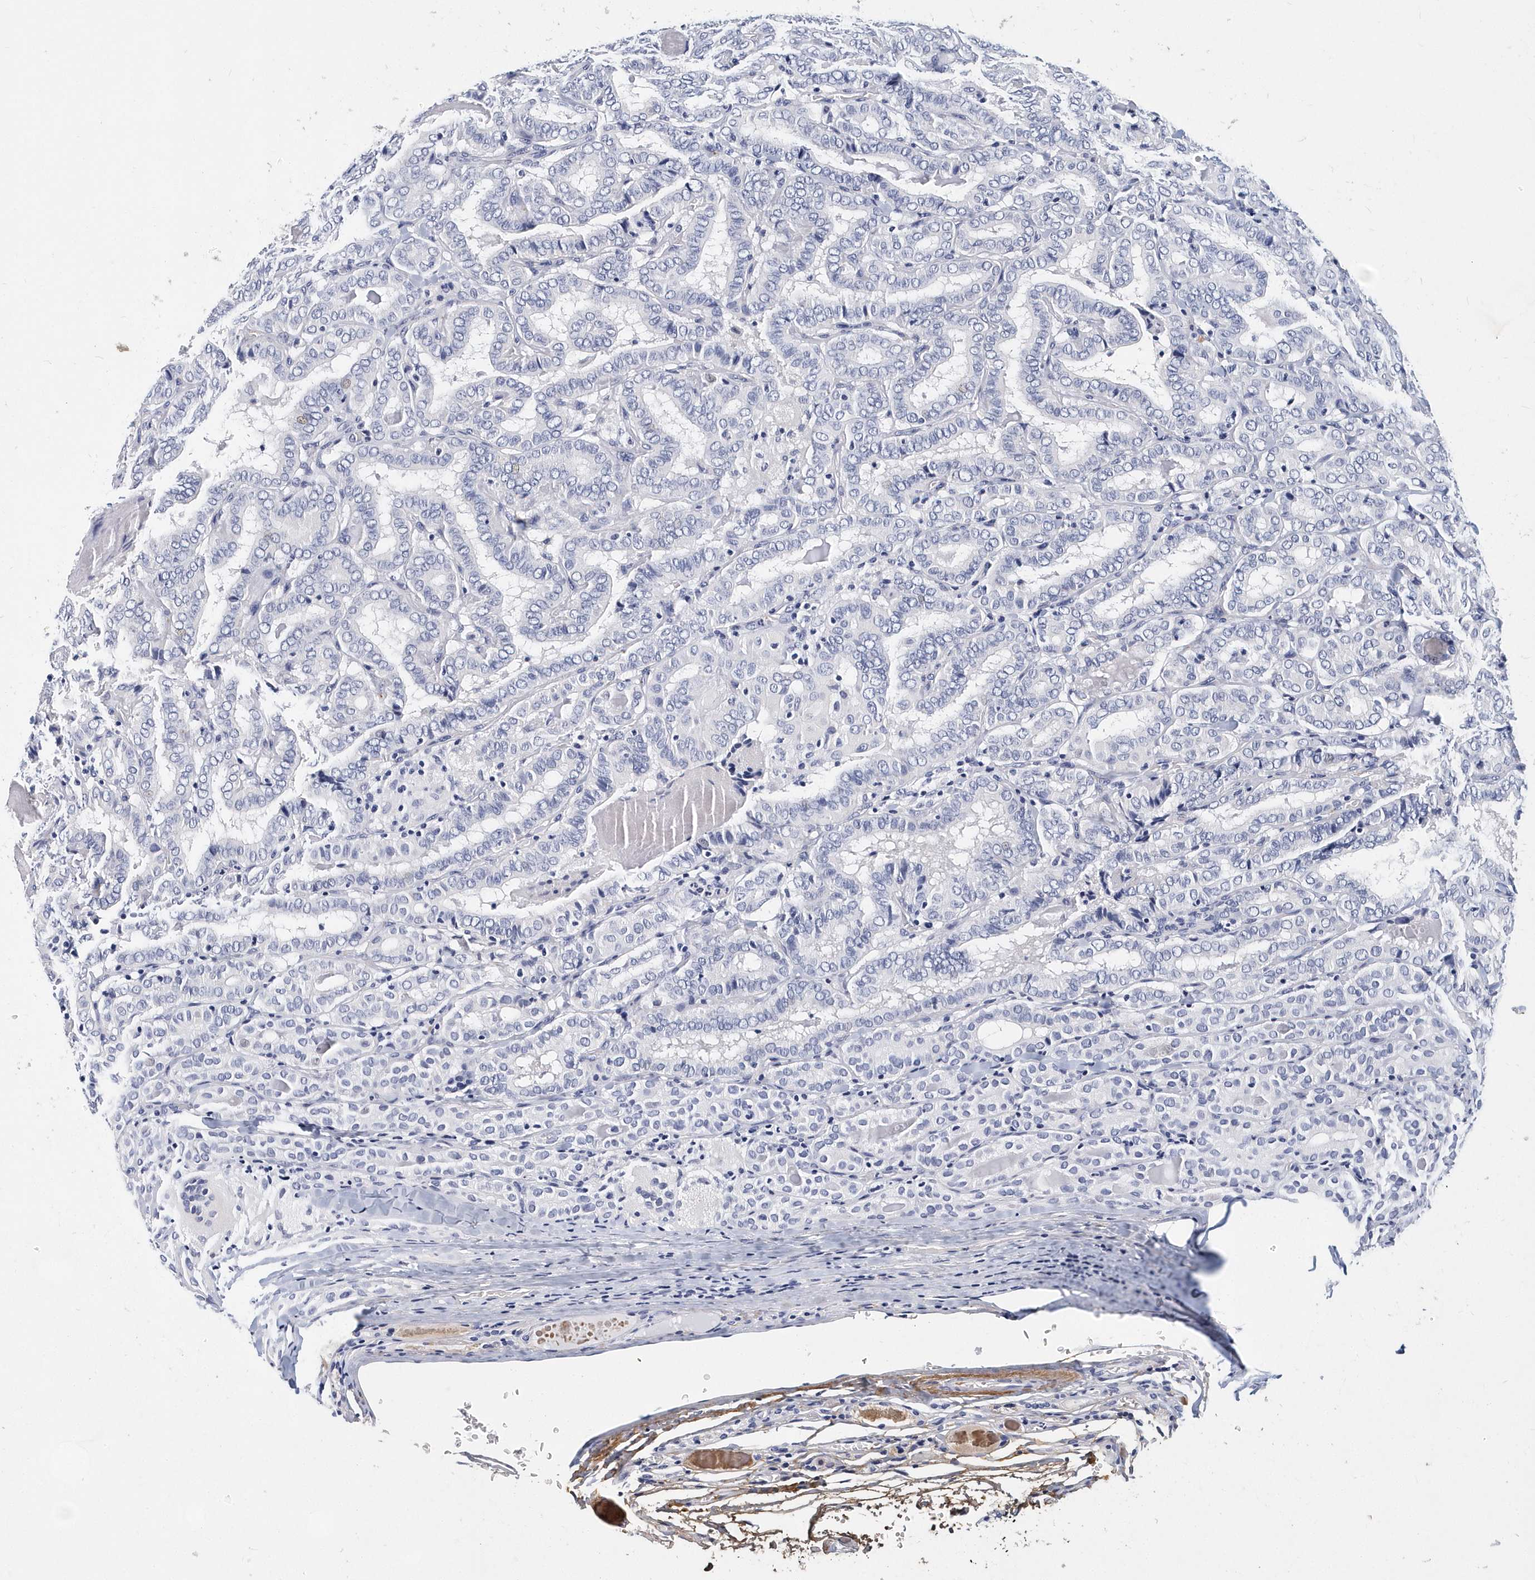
{"staining": {"intensity": "negative", "quantity": "none", "location": "none"}, "tissue": "thyroid cancer", "cell_type": "Tumor cells", "image_type": "cancer", "snomed": [{"axis": "morphology", "description": "Papillary adenocarcinoma, NOS"}, {"axis": "topography", "description": "Thyroid gland"}], "caption": "High power microscopy histopathology image of an immunohistochemistry micrograph of thyroid cancer (papillary adenocarcinoma), revealing no significant expression in tumor cells.", "gene": "ITGA2B", "patient": {"sex": "female", "age": 72}}